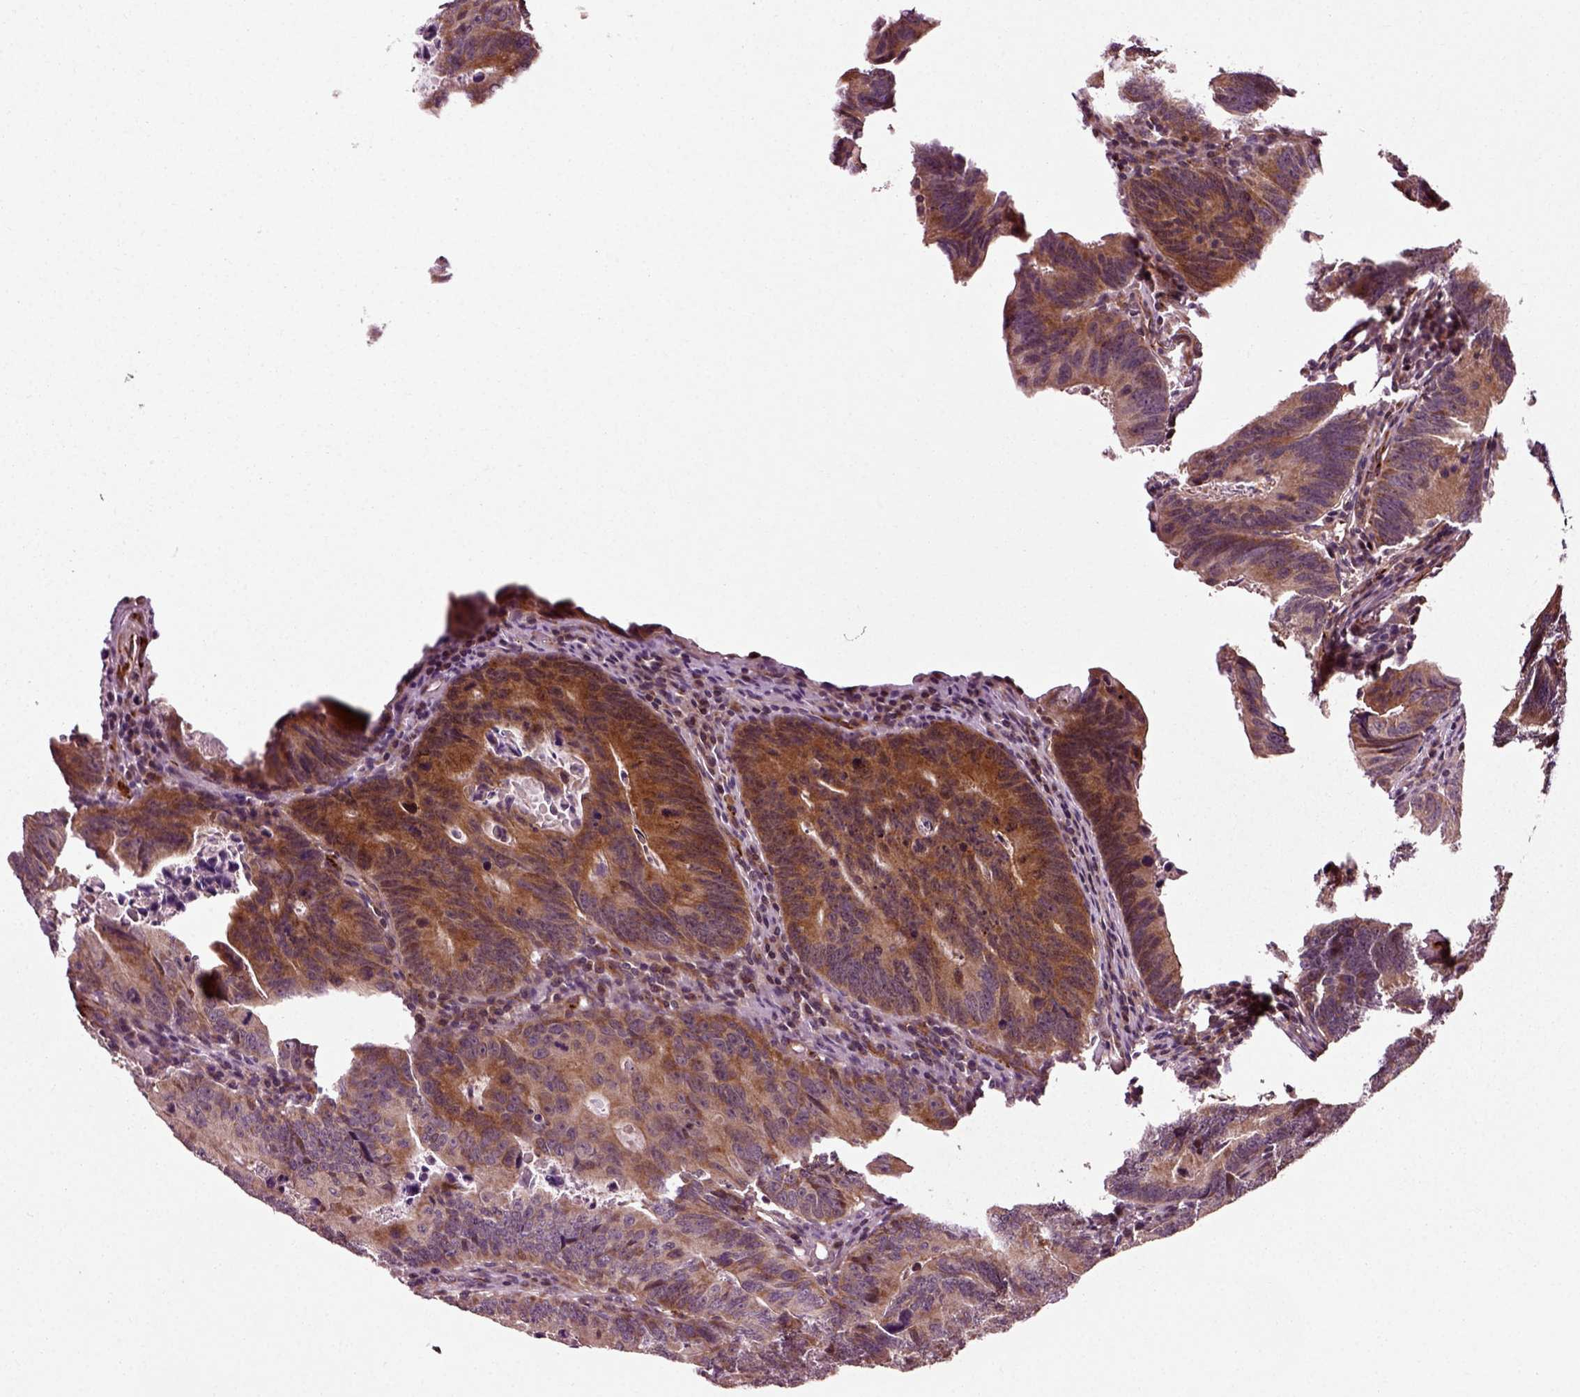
{"staining": {"intensity": "strong", "quantity": ">75%", "location": "cytoplasmic/membranous"}, "tissue": "colorectal cancer", "cell_type": "Tumor cells", "image_type": "cancer", "snomed": [{"axis": "morphology", "description": "Adenocarcinoma, NOS"}, {"axis": "topography", "description": "Colon"}], "caption": "Adenocarcinoma (colorectal) stained for a protein (brown) shows strong cytoplasmic/membranous positive staining in about >75% of tumor cells.", "gene": "PLCD3", "patient": {"sex": "female", "age": 87}}